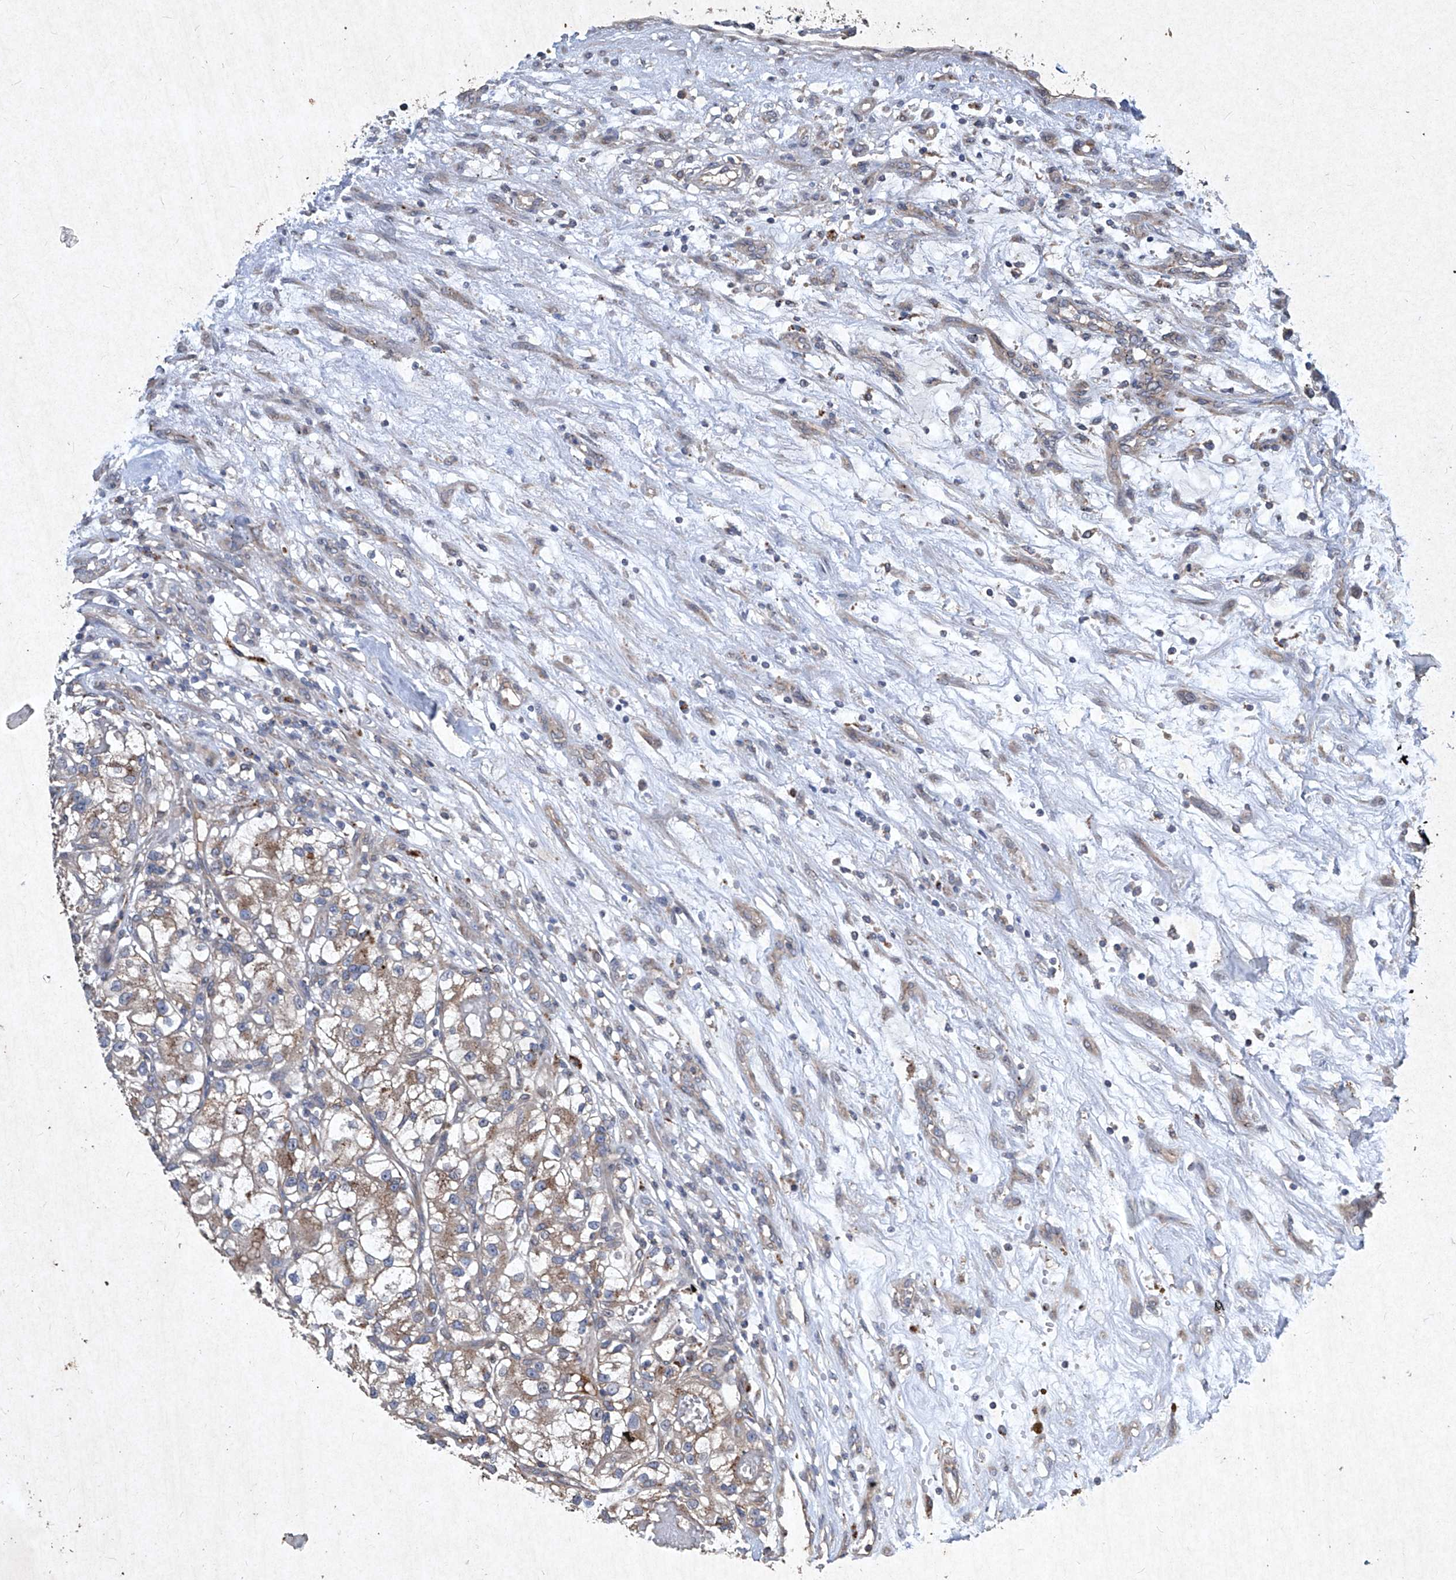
{"staining": {"intensity": "moderate", "quantity": "<25%", "location": "cytoplasmic/membranous"}, "tissue": "renal cancer", "cell_type": "Tumor cells", "image_type": "cancer", "snomed": [{"axis": "morphology", "description": "Adenocarcinoma, NOS"}, {"axis": "topography", "description": "Kidney"}], "caption": "Renal cancer (adenocarcinoma) stained with a brown dye exhibits moderate cytoplasmic/membranous positive positivity in approximately <25% of tumor cells.", "gene": "MED16", "patient": {"sex": "female", "age": 57}}